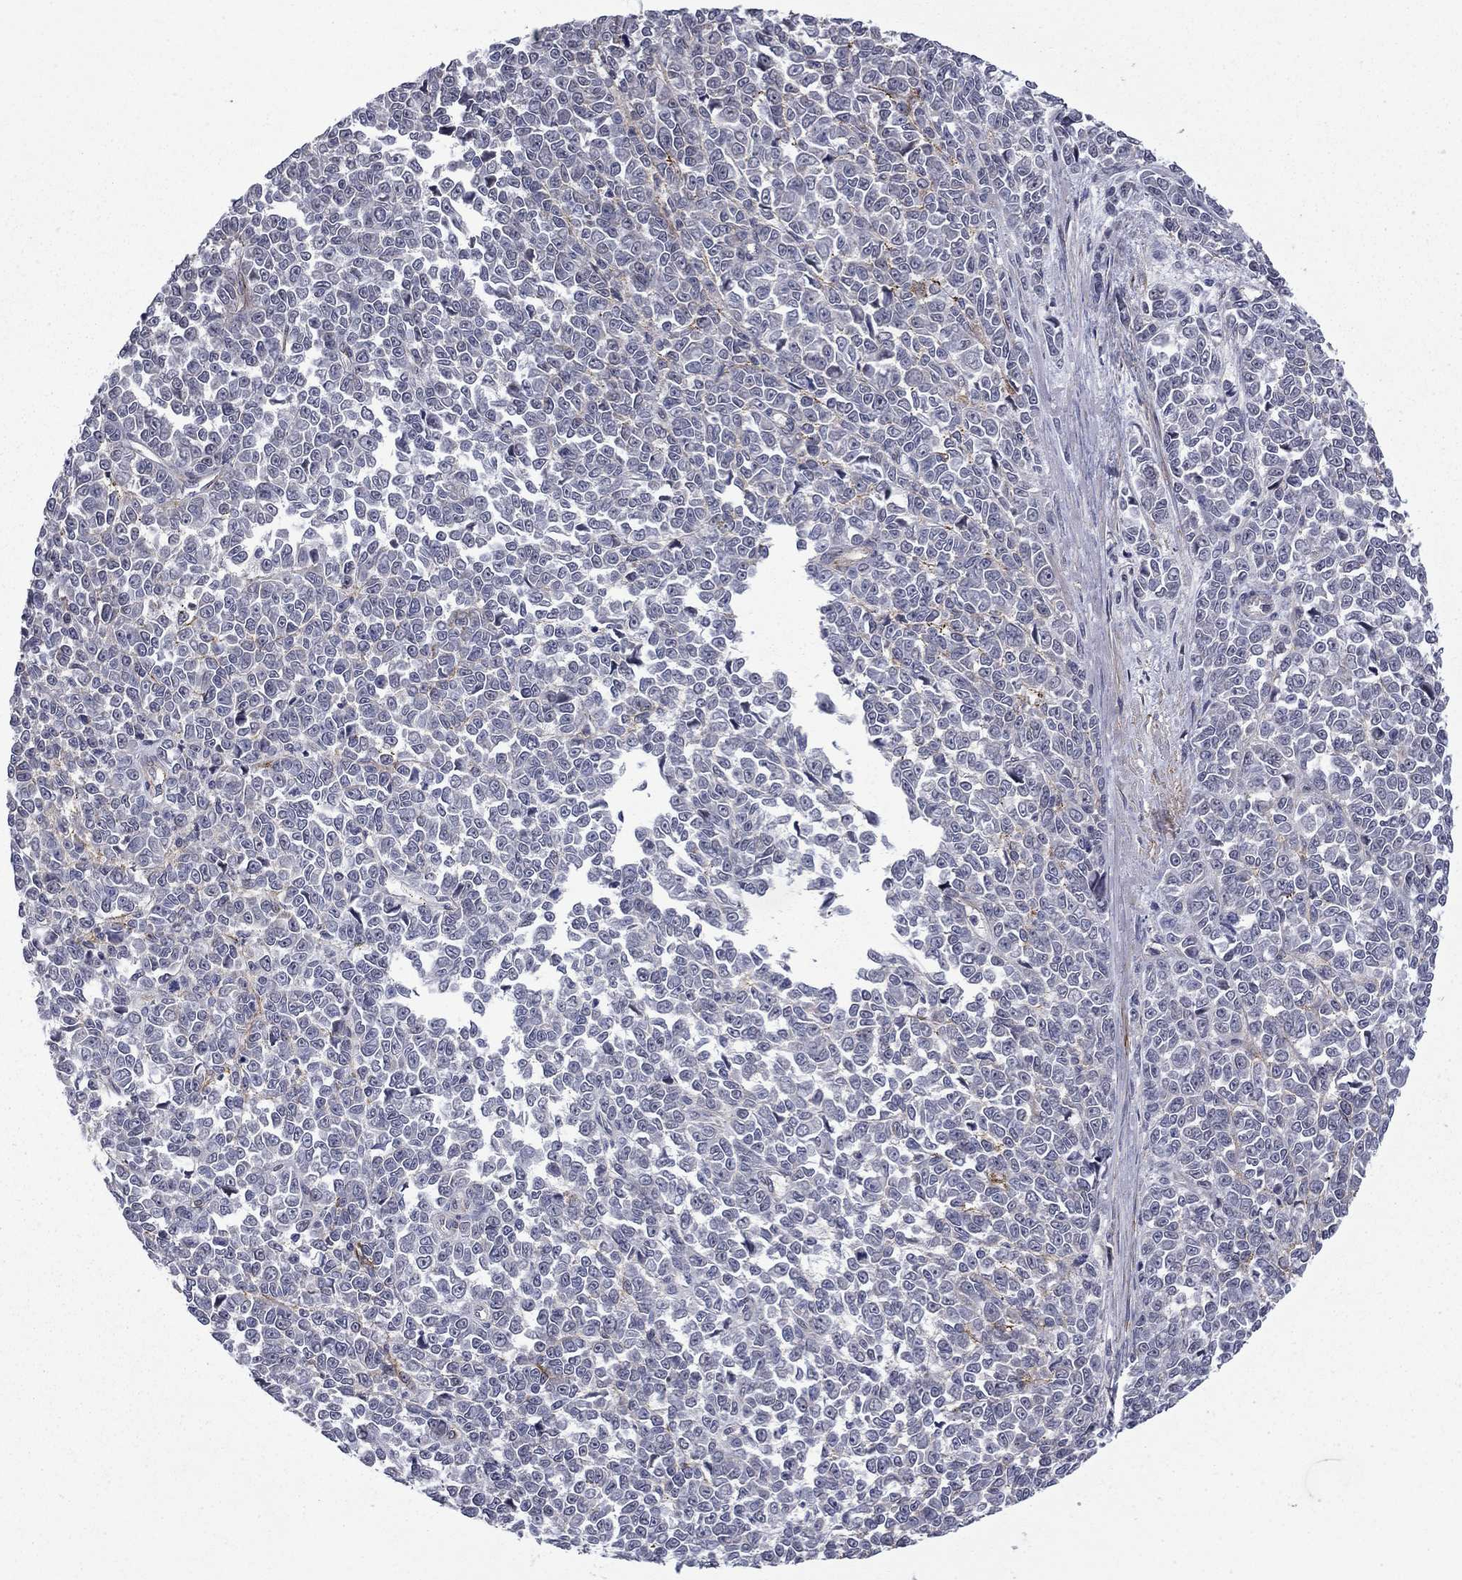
{"staining": {"intensity": "negative", "quantity": "none", "location": "none"}, "tissue": "melanoma", "cell_type": "Tumor cells", "image_type": "cancer", "snomed": [{"axis": "morphology", "description": "Malignant melanoma, NOS"}, {"axis": "topography", "description": "Skin"}], "caption": "There is no significant expression in tumor cells of melanoma. (DAB (3,3'-diaminobenzidine) IHC with hematoxylin counter stain).", "gene": "DOP1B", "patient": {"sex": "female", "age": 95}}